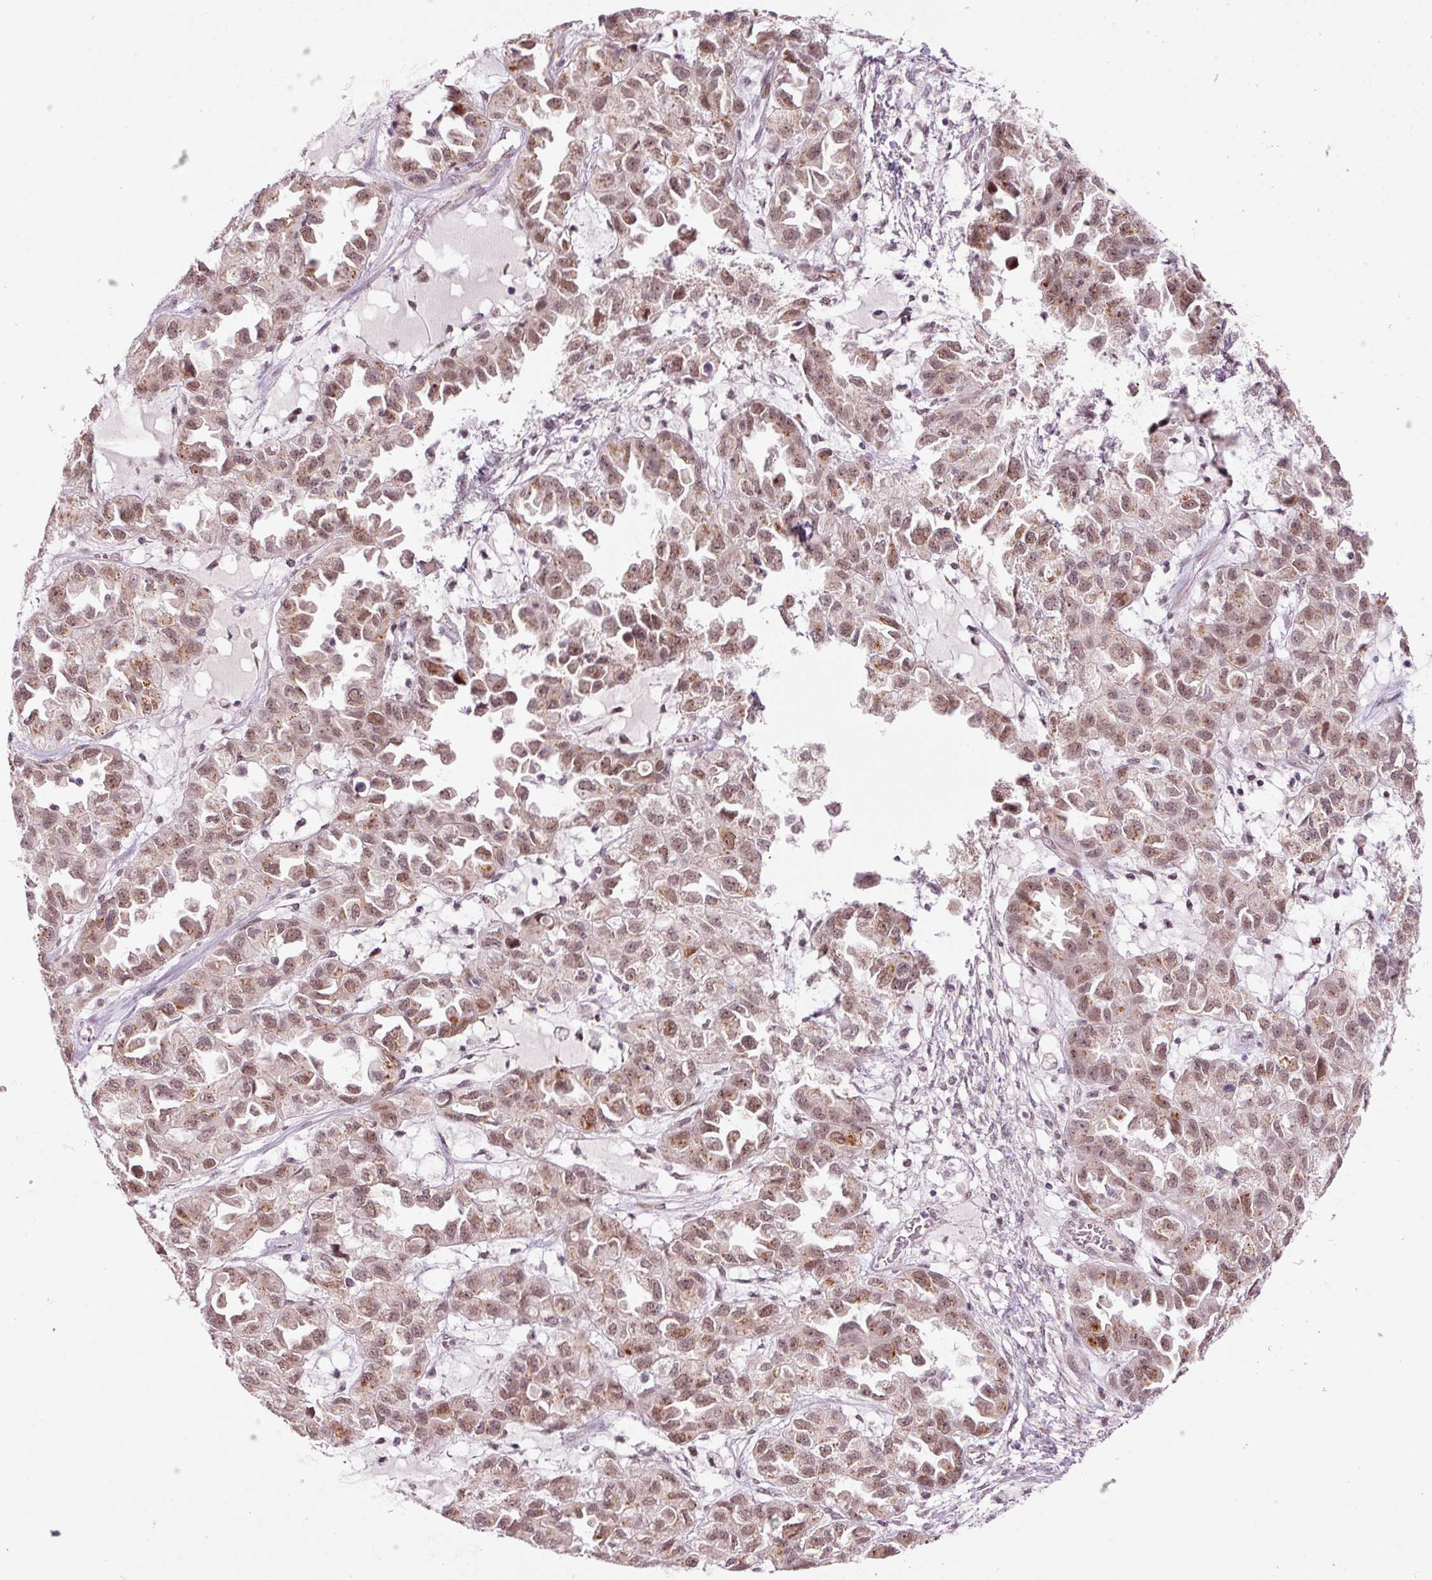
{"staining": {"intensity": "moderate", "quantity": "25%-75%", "location": "cytoplasmic/membranous,nuclear"}, "tissue": "ovarian cancer", "cell_type": "Tumor cells", "image_type": "cancer", "snomed": [{"axis": "morphology", "description": "Cystadenocarcinoma, serous, NOS"}, {"axis": "topography", "description": "Ovary"}], "caption": "Ovarian cancer stained with a brown dye exhibits moderate cytoplasmic/membranous and nuclear positive expression in approximately 25%-75% of tumor cells.", "gene": "ANKRD20A1", "patient": {"sex": "female", "age": 84}}